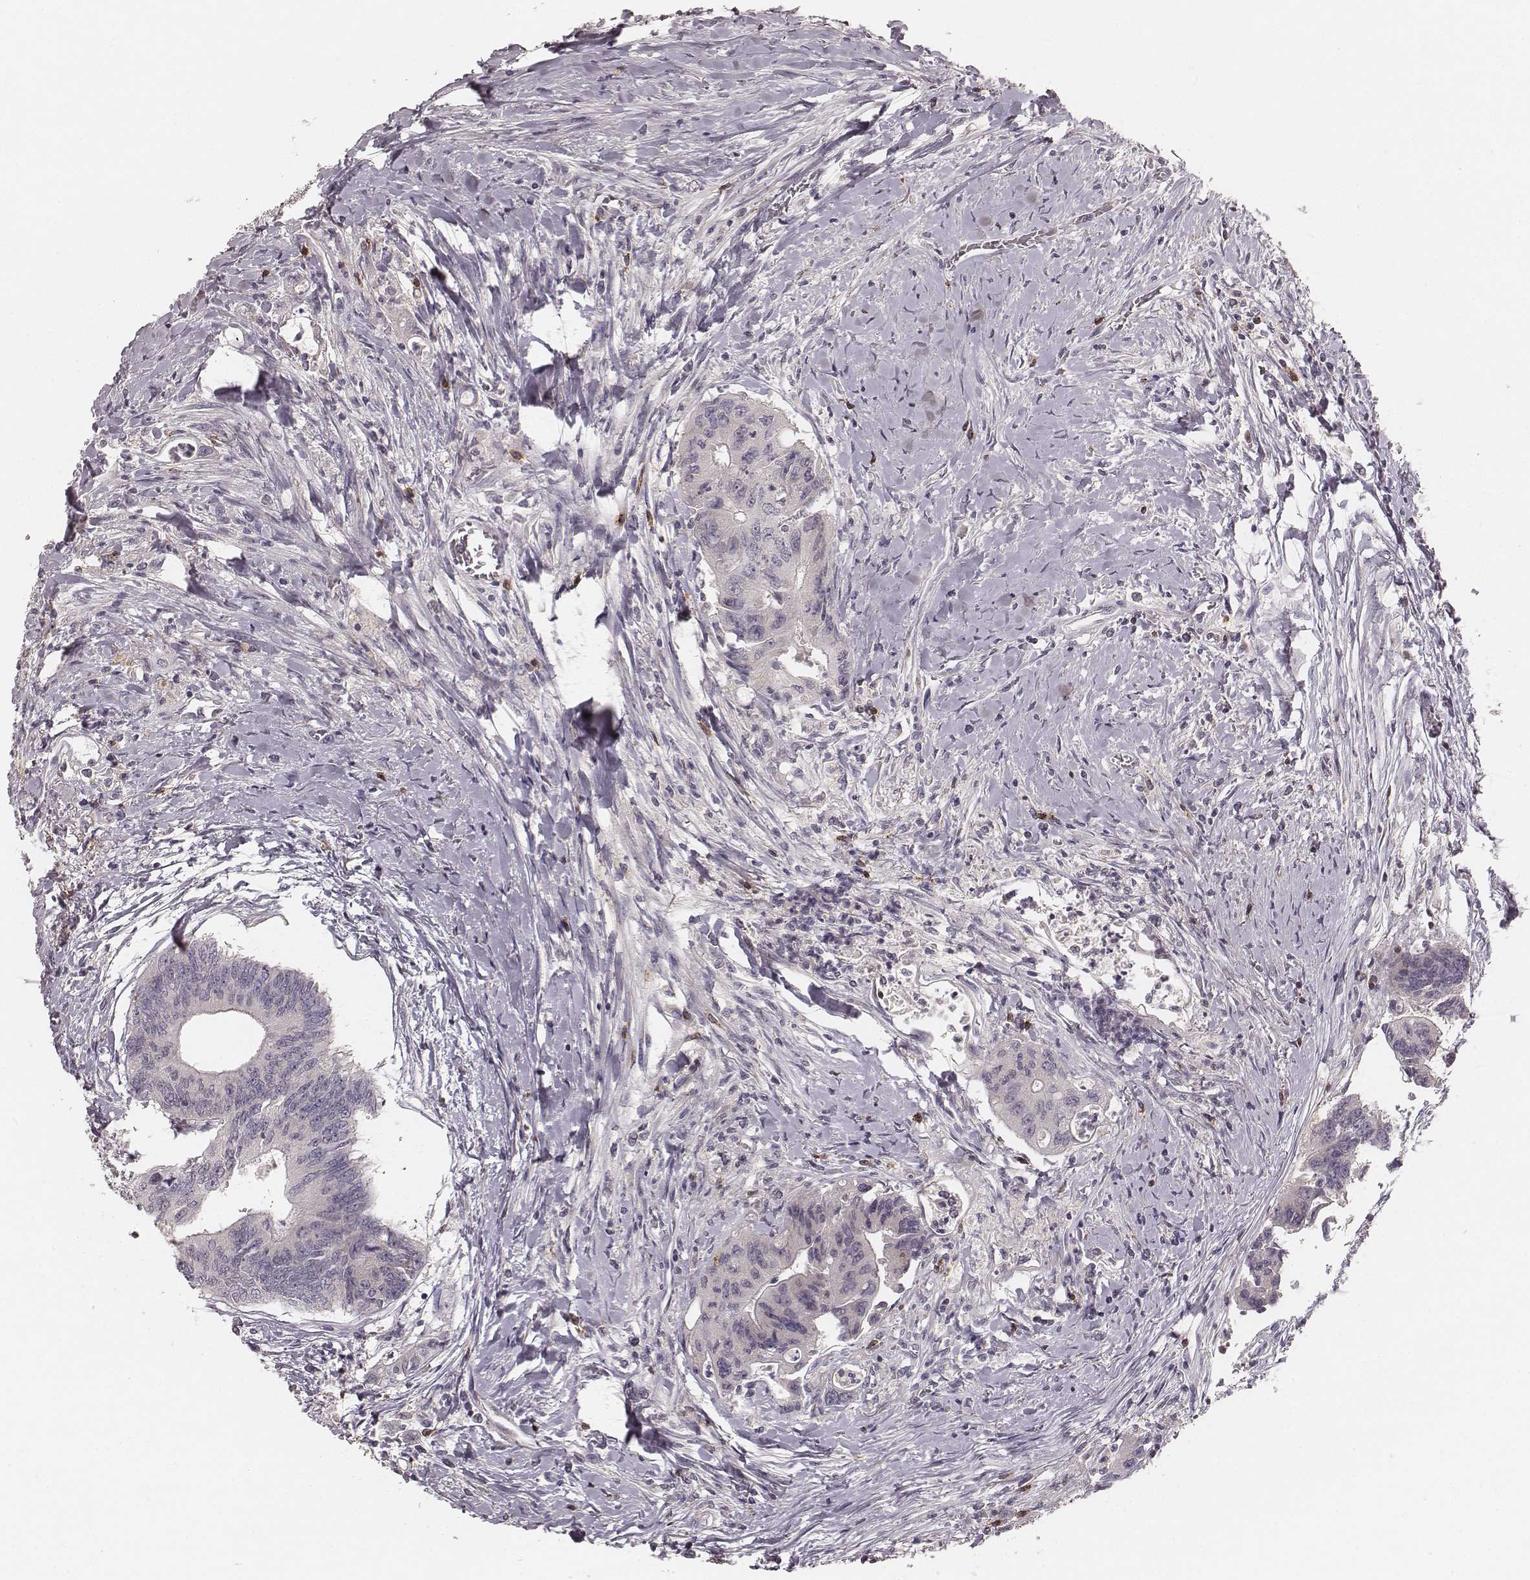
{"staining": {"intensity": "negative", "quantity": "none", "location": "none"}, "tissue": "colorectal cancer", "cell_type": "Tumor cells", "image_type": "cancer", "snomed": [{"axis": "morphology", "description": "Adenocarcinoma, NOS"}, {"axis": "topography", "description": "Rectum"}], "caption": "Adenocarcinoma (colorectal) was stained to show a protein in brown. There is no significant staining in tumor cells.", "gene": "CD8A", "patient": {"sex": "male", "age": 59}}